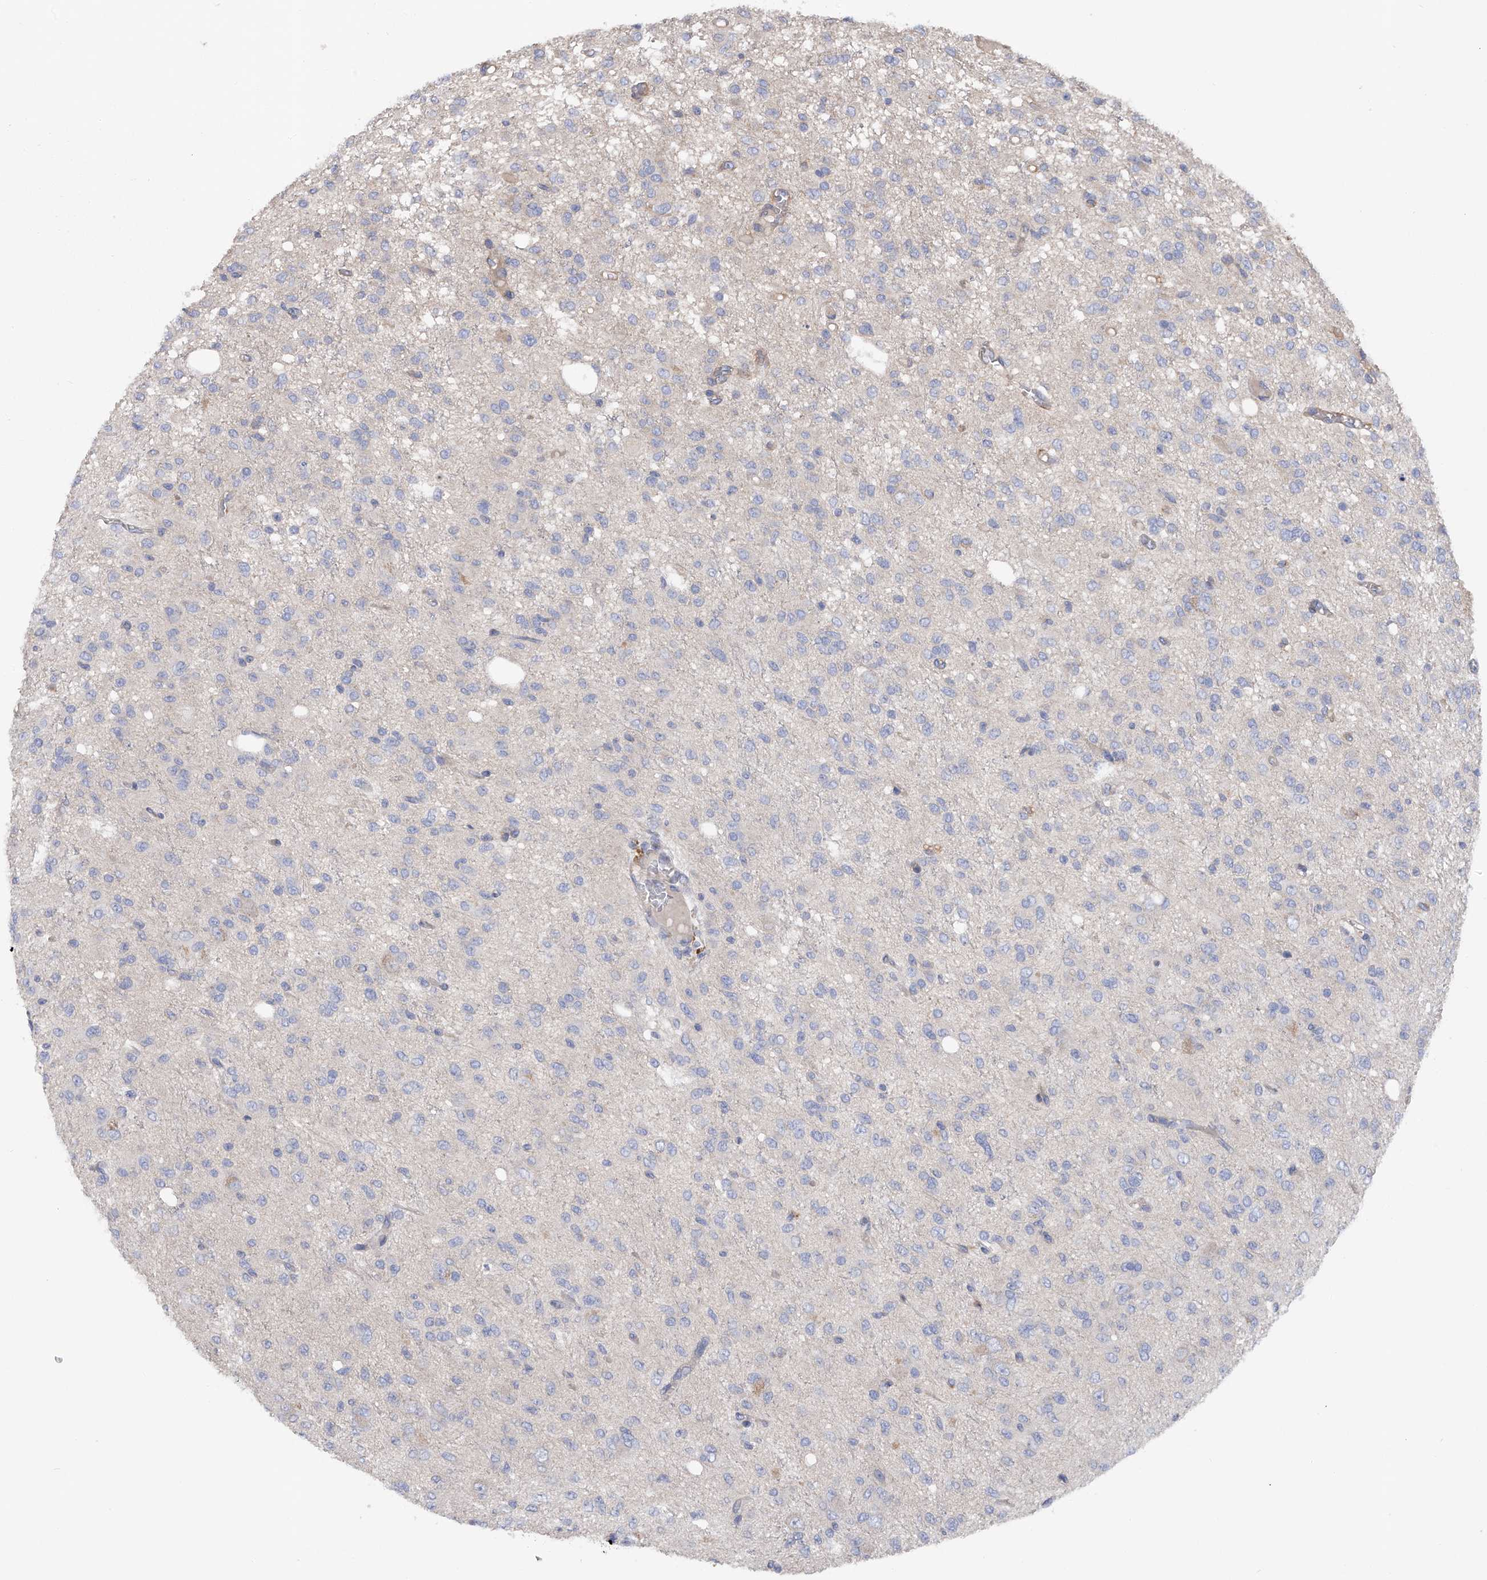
{"staining": {"intensity": "negative", "quantity": "none", "location": "none"}, "tissue": "glioma", "cell_type": "Tumor cells", "image_type": "cancer", "snomed": [{"axis": "morphology", "description": "Glioma, malignant, High grade"}, {"axis": "topography", "description": "Brain"}], "caption": "The immunohistochemistry (IHC) photomicrograph has no significant positivity in tumor cells of malignant glioma (high-grade) tissue.", "gene": "RWDD2A", "patient": {"sex": "female", "age": 59}}